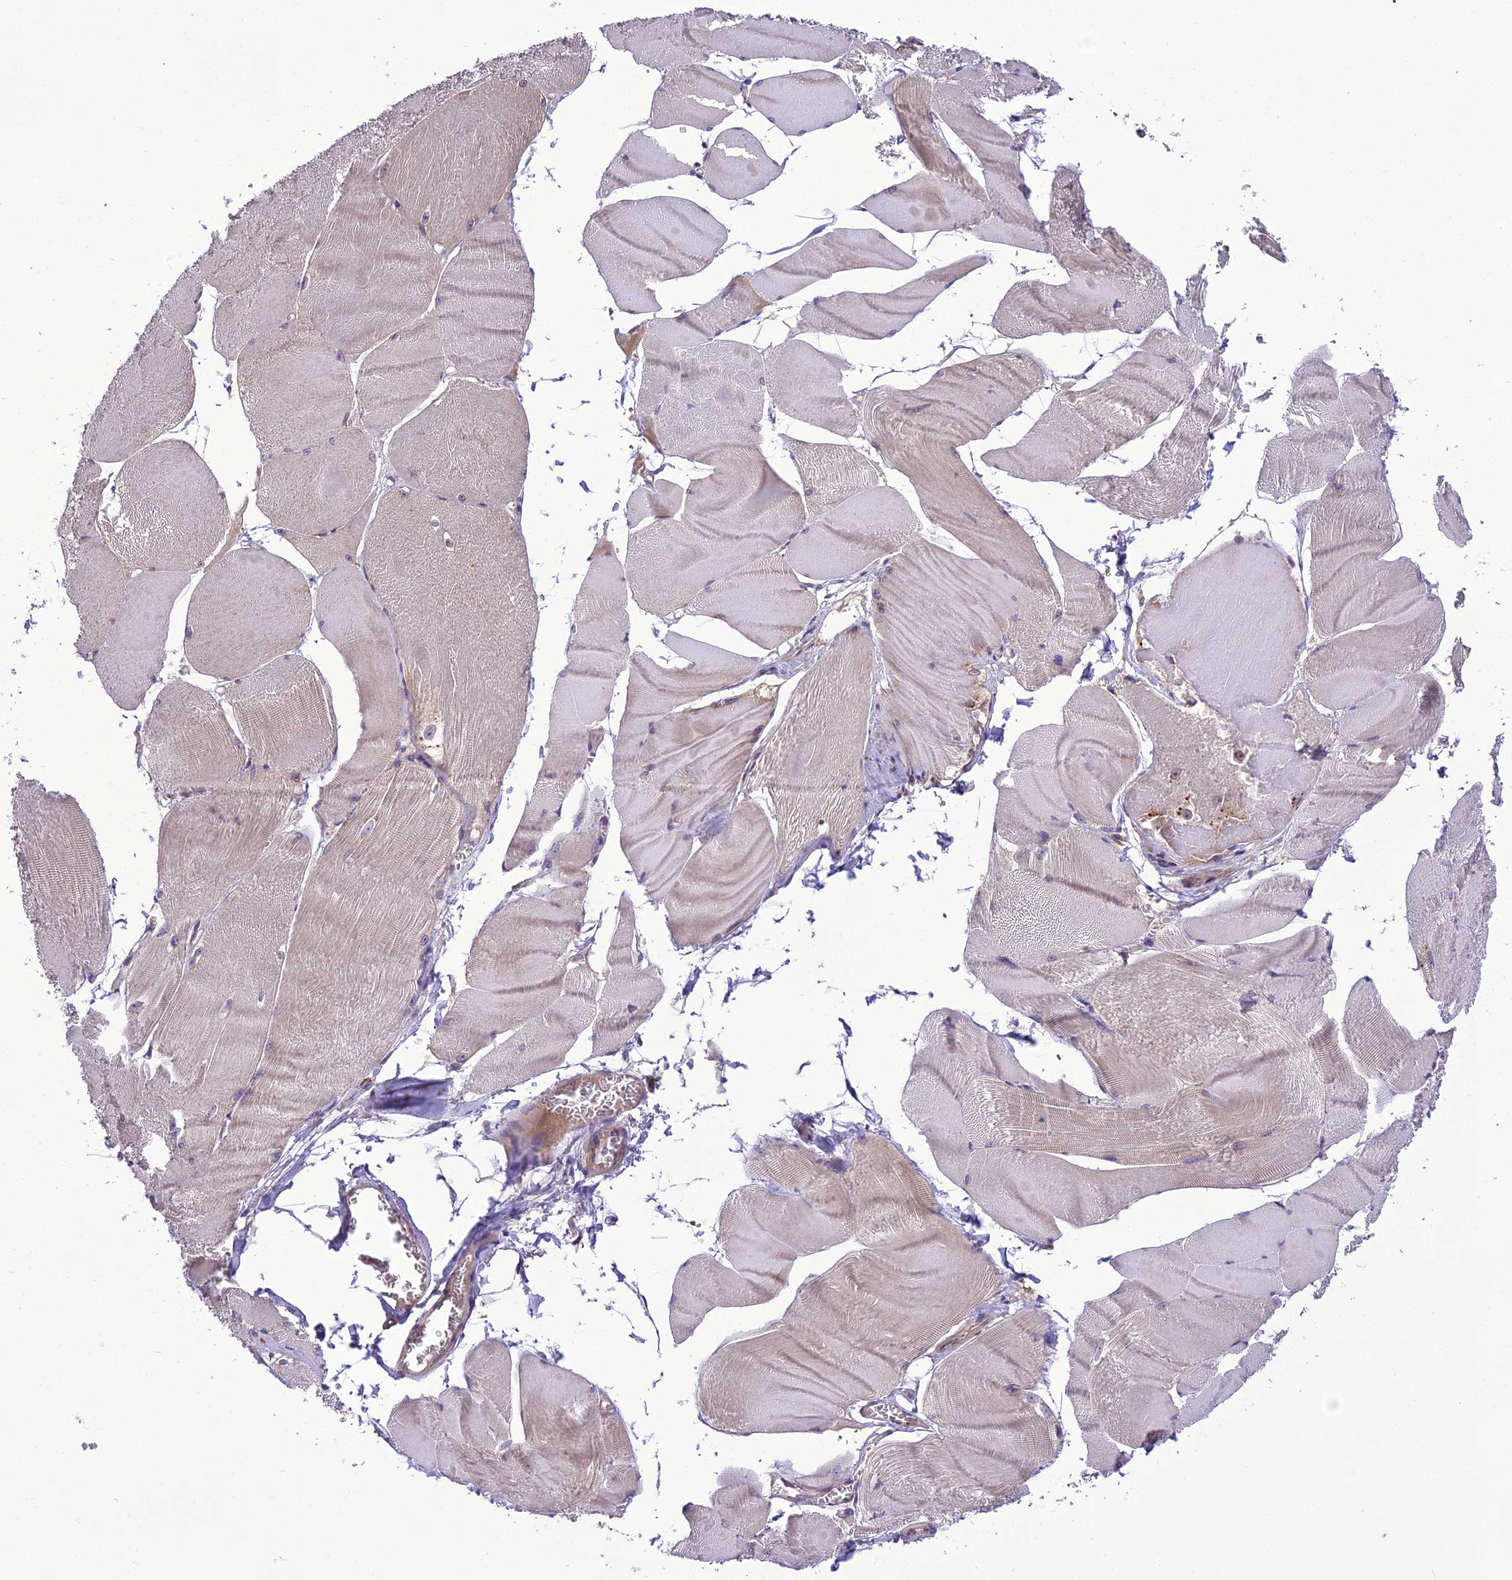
{"staining": {"intensity": "weak", "quantity": "25%-75%", "location": "cytoplasmic/membranous"}, "tissue": "skeletal muscle", "cell_type": "Myocytes", "image_type": "normal", "snomed": [{"axis": "morphology", "description": "Normal tissue, NOS"}, {"axis": "morphology", "description": "Basal cell carcinoma"}, {"axis": "topography", "description": "Skeletal muscle"}], "caption": "DAB immunohistochemical staining of normal human skeletal muscle exhibits weak cytoplasmic/membranous protein staining in approximately 25%-75% of myocytes.", "gene": "ENSG00000260272", "patient": {"sex": "female", "age": 64}}